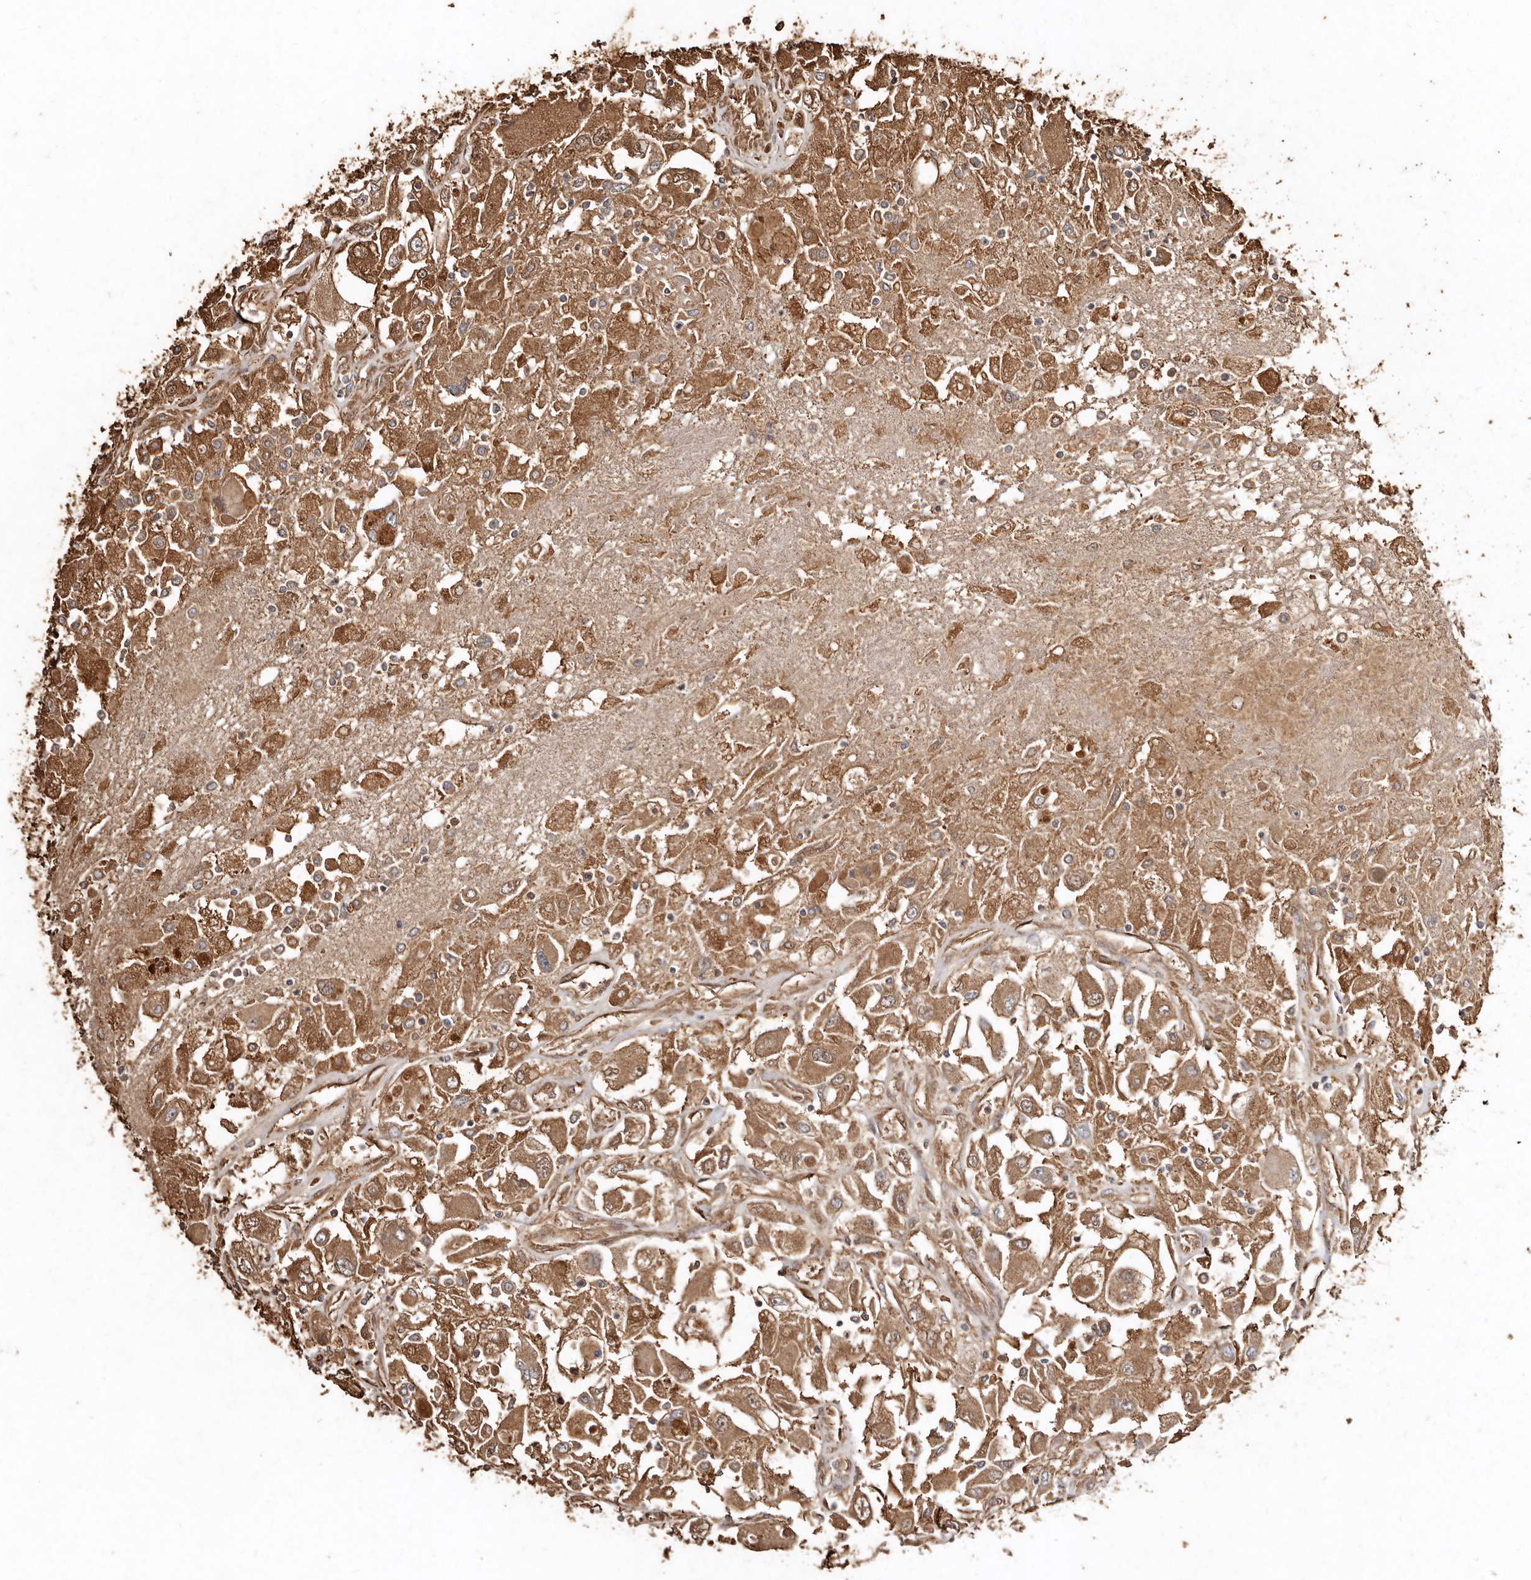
{"staining": {"intensity": "moderate", "quantity": ">75%", "location": "cytoplasmic/membranous"}, "tissue": "renal cancer", "cell_type": "Tumor cells", "image_type": "cancer", "snomed": [{"axis": "morphology", "description": "Adenocarcinoma, NOS"}, {"axis": "topography", "description": "Kidney"}], "caption": "Moderate cytoplasmic/membranous positivity for a protein is identified in approximately >75% of tumor cells of renal cancer using immunohistochemistry.", "gene": "FARS2", "patient": {"sex": "female", "age": 52}}